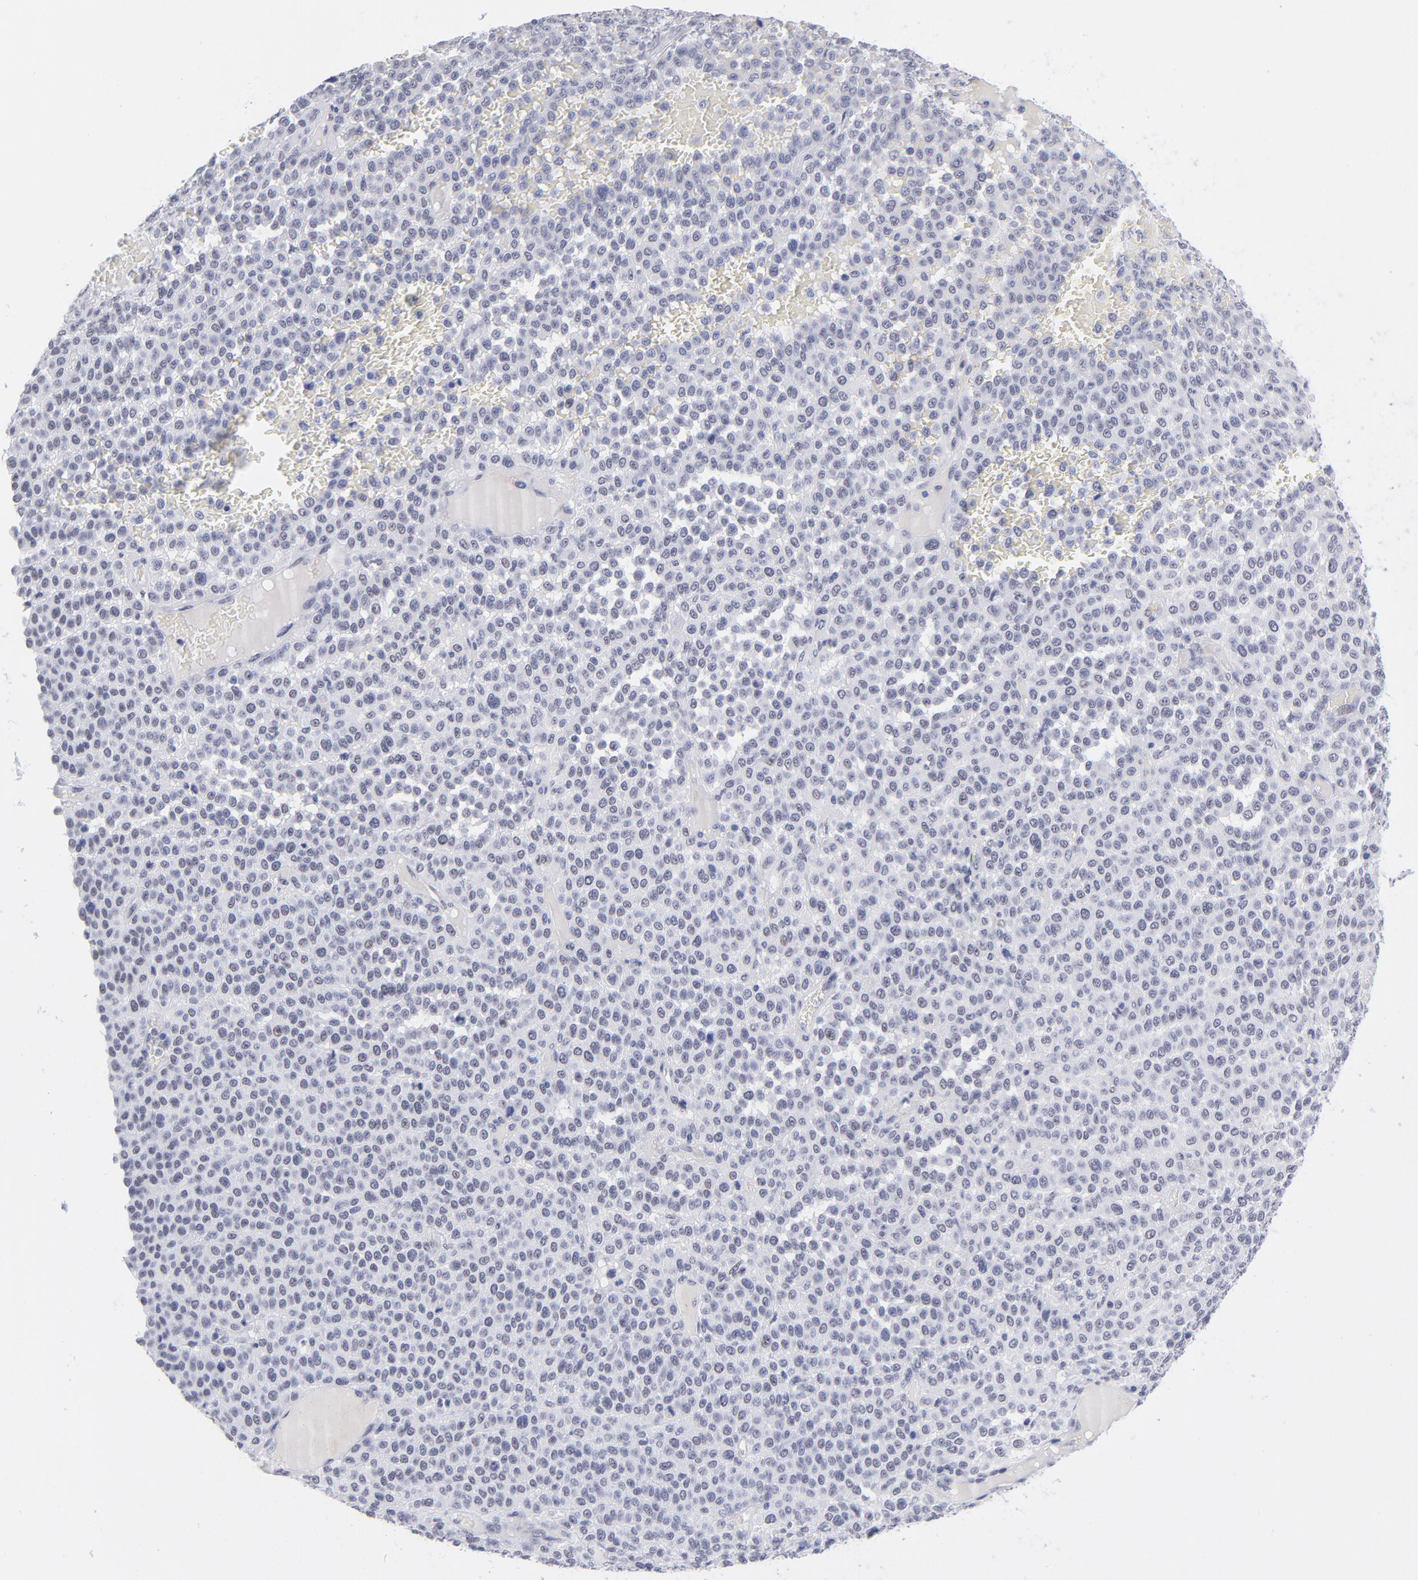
{"staining": {"intensity": "negative", "quantity": "none", "location": "none"}, "tissue": "melanoma", "cell_type": "Tumor cells", "image_type": "cancer", "snomed": [{"axis": "morphology", "description": "Malignant melanoma, Metastatic site"}, {"axis": "topography", "description": "Pancreas"}], "caption": "Human melanoma stained for a protein using IHC exhibits no staining in tumor cells.", "gene": "SNRPB", "patient": {"sex": "female", "age": 30}}